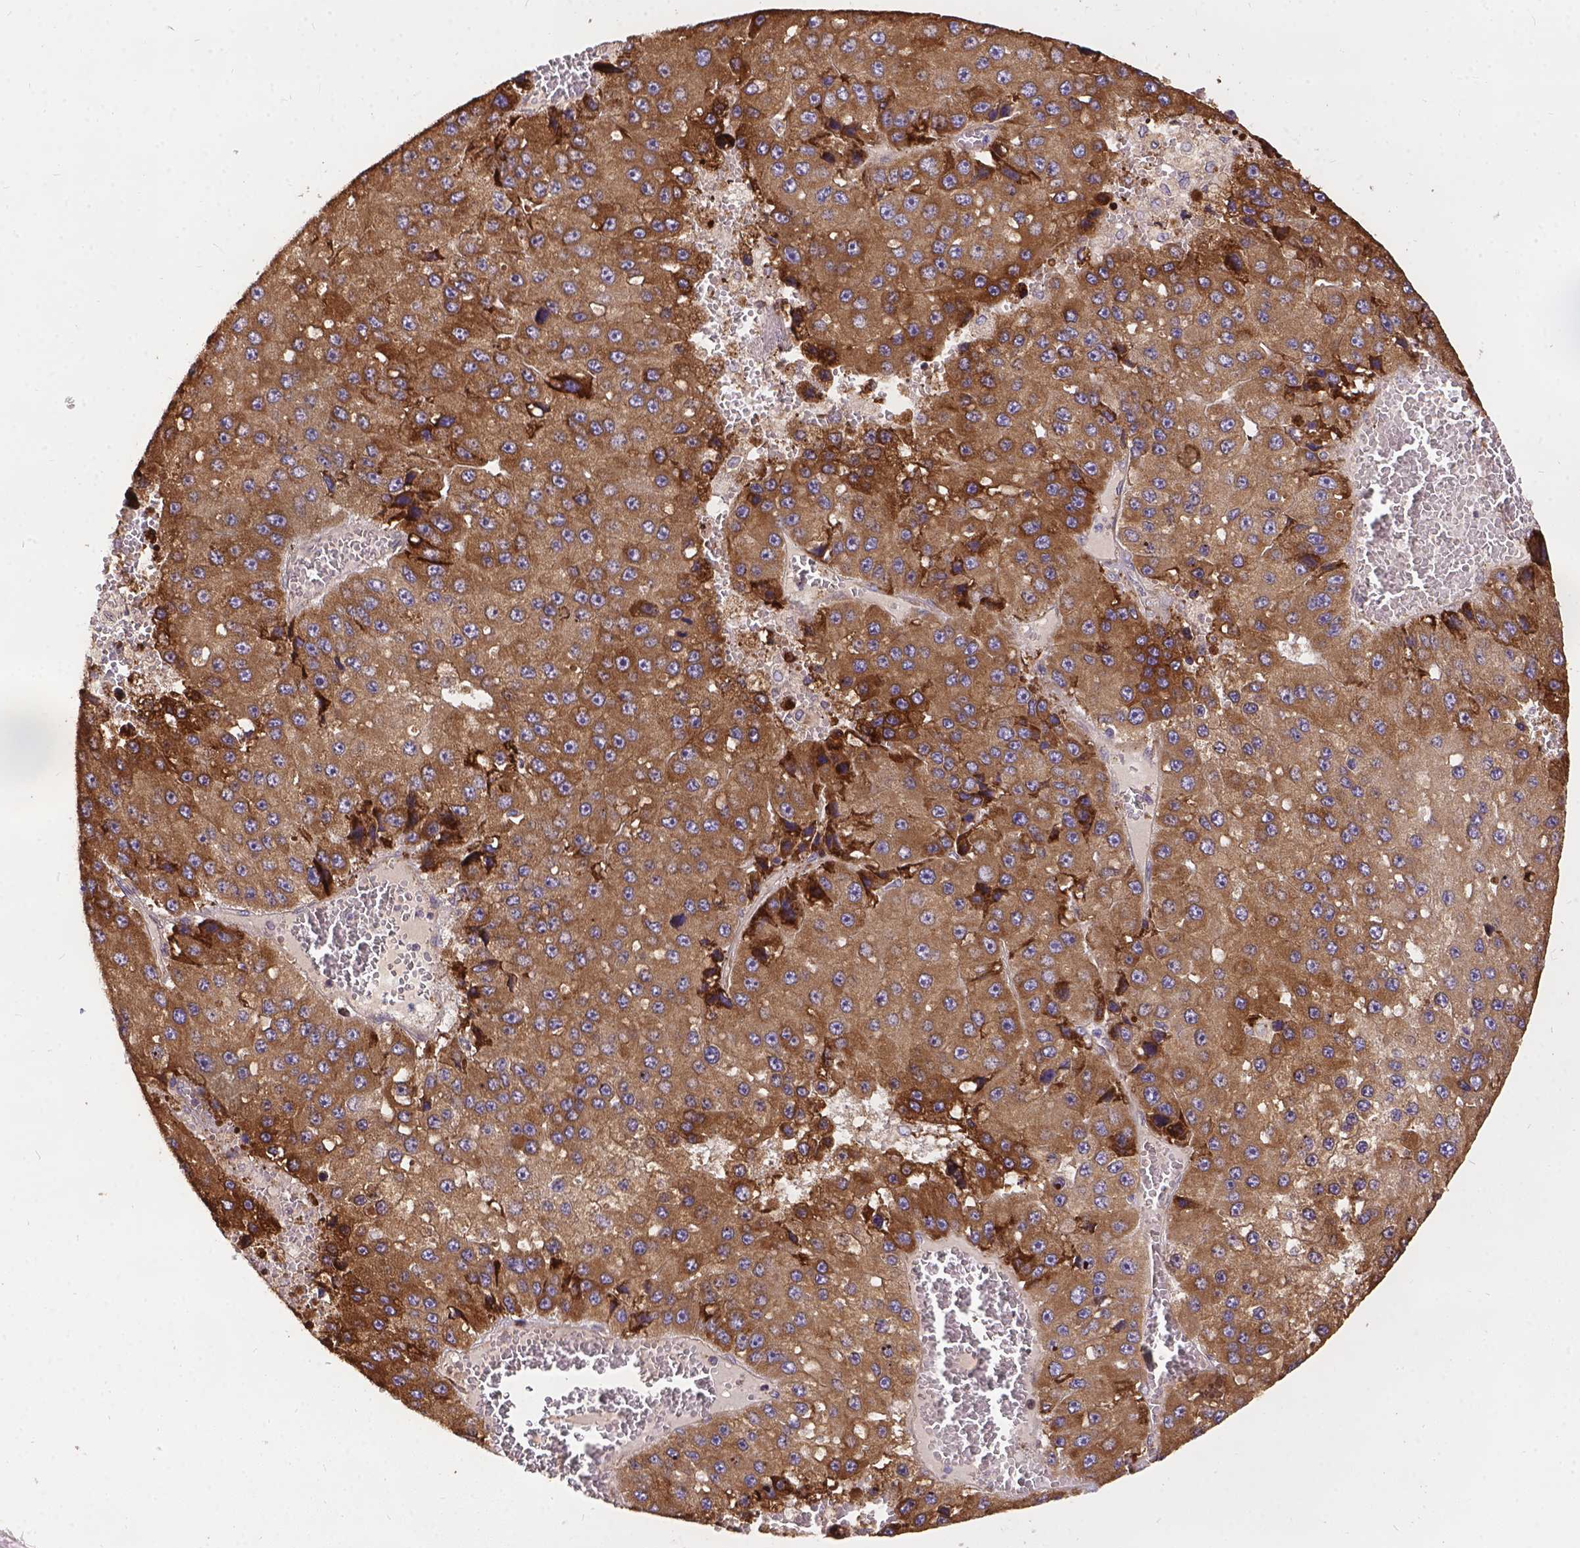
{"staining": {"intensity": "moderate", "quantity": ">75%", "location": "cytoplasmic/membranous"}, "tissue": "liver cancer", "cell_type": "Tumor cells", "image_type": "cancer", "snomed": [{"axis": "morphology", "description": "Carcinoma, Hepatocellular, NOS"}, {"axis": "topography", "description": "Liver"}], "caption": "Protein staining by IHC demonstrates moderate cytoplasmic/membranous positivity in about >75% of tumor cells in liver cancer (hepatocellular carcinoma).", "gene": "DENND6A", "patient": {"sex": "female", "age": 73}}